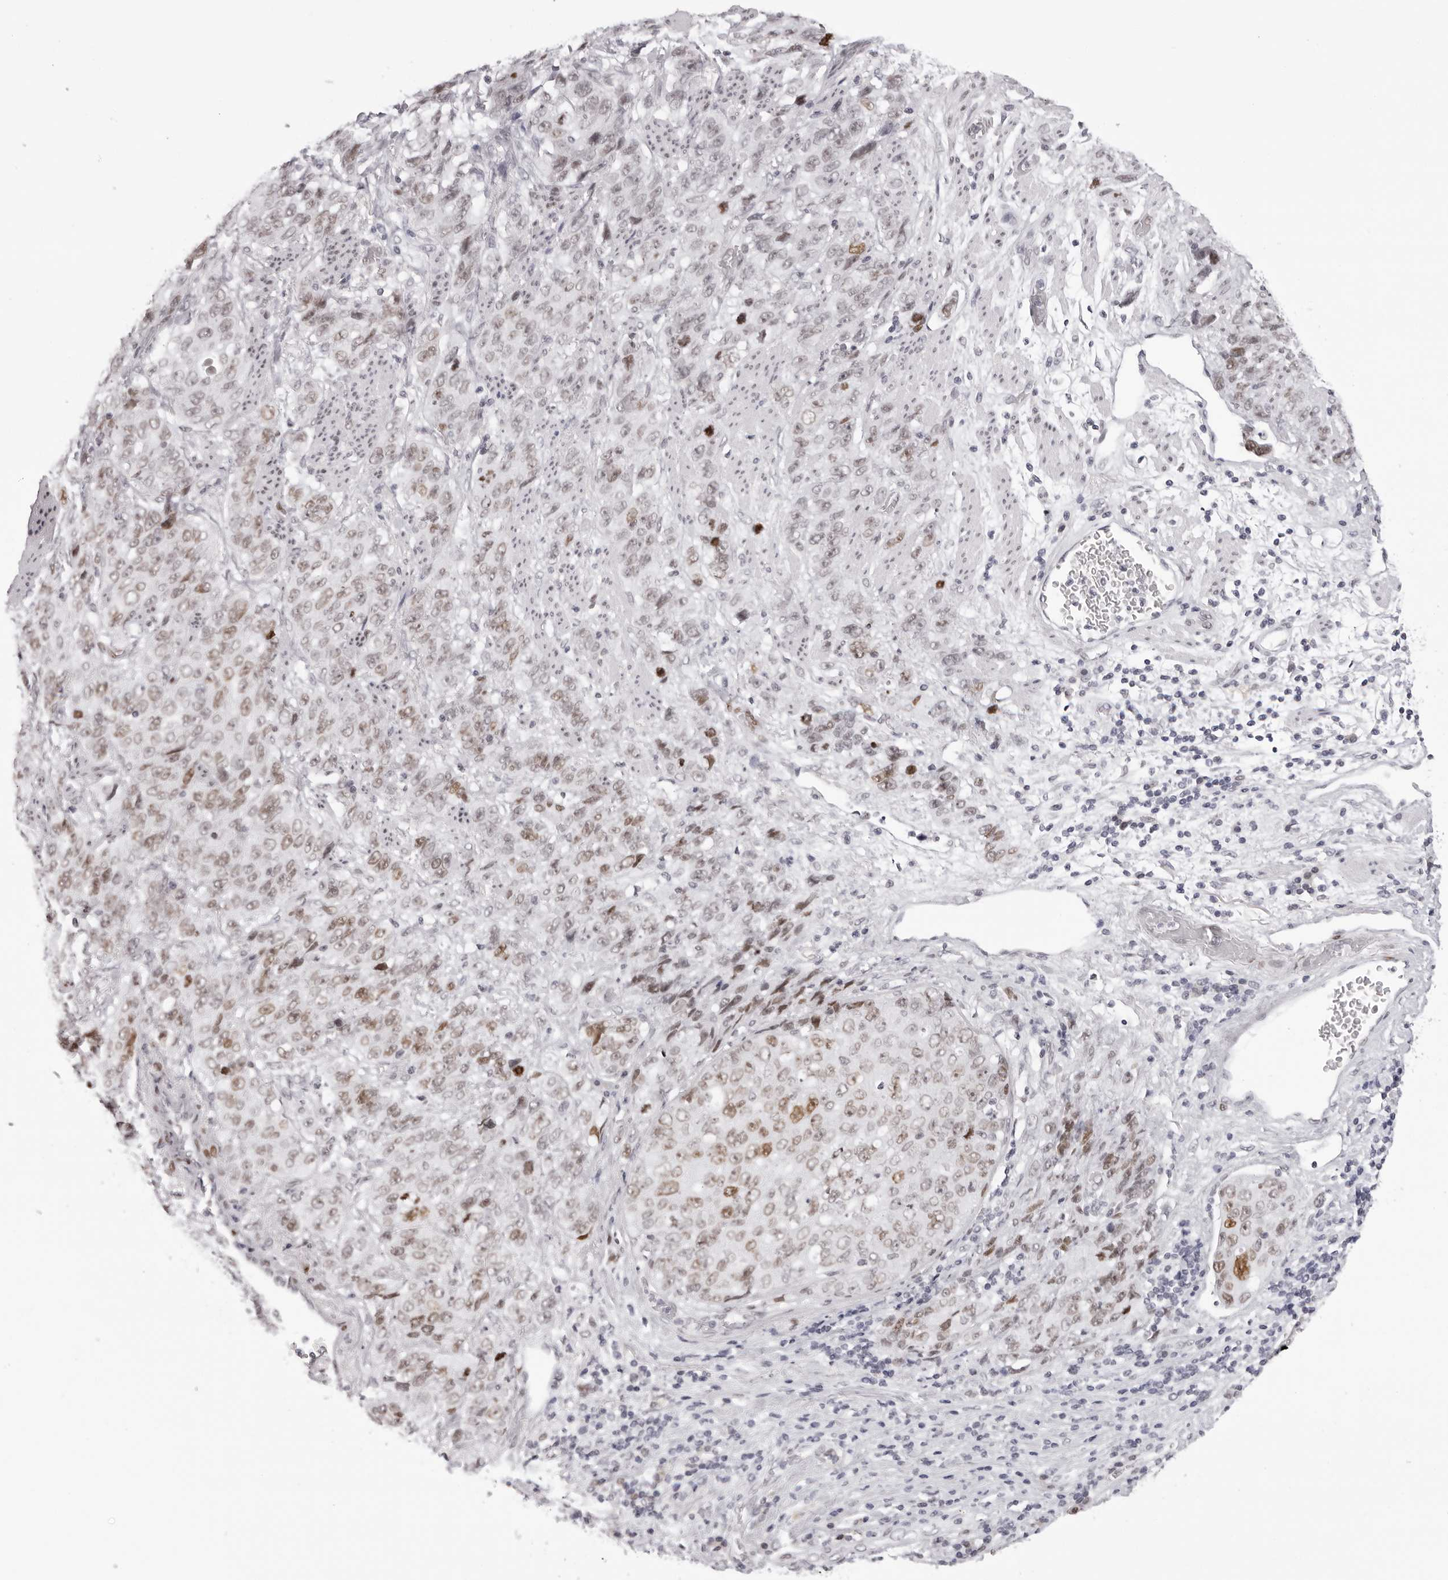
{"staining": {"intensity": "moderate", "quantity": "25%-75%", "location": "nuclear"}, "tissue": "stomach cancer", "cell_type": "Tumor cells", "image_type": "cancer", "snomed": [{"axis": "morphology", "description": "Adenocarcinoma, NOS"}, {"axis": "topography", "description": "Stomach"}], "caption": "Tumor cells display medium levels of moderate nuclear staining in approximately 25%-75% of cells in human stomach adenocarcinoma. The staining is performed using DAB brown chromogen to label protein expression. The nuclei are counter-stained blue using hematoxylin.", "gene": "MAFK", "patient": {"sex": "male", "age": 48}}